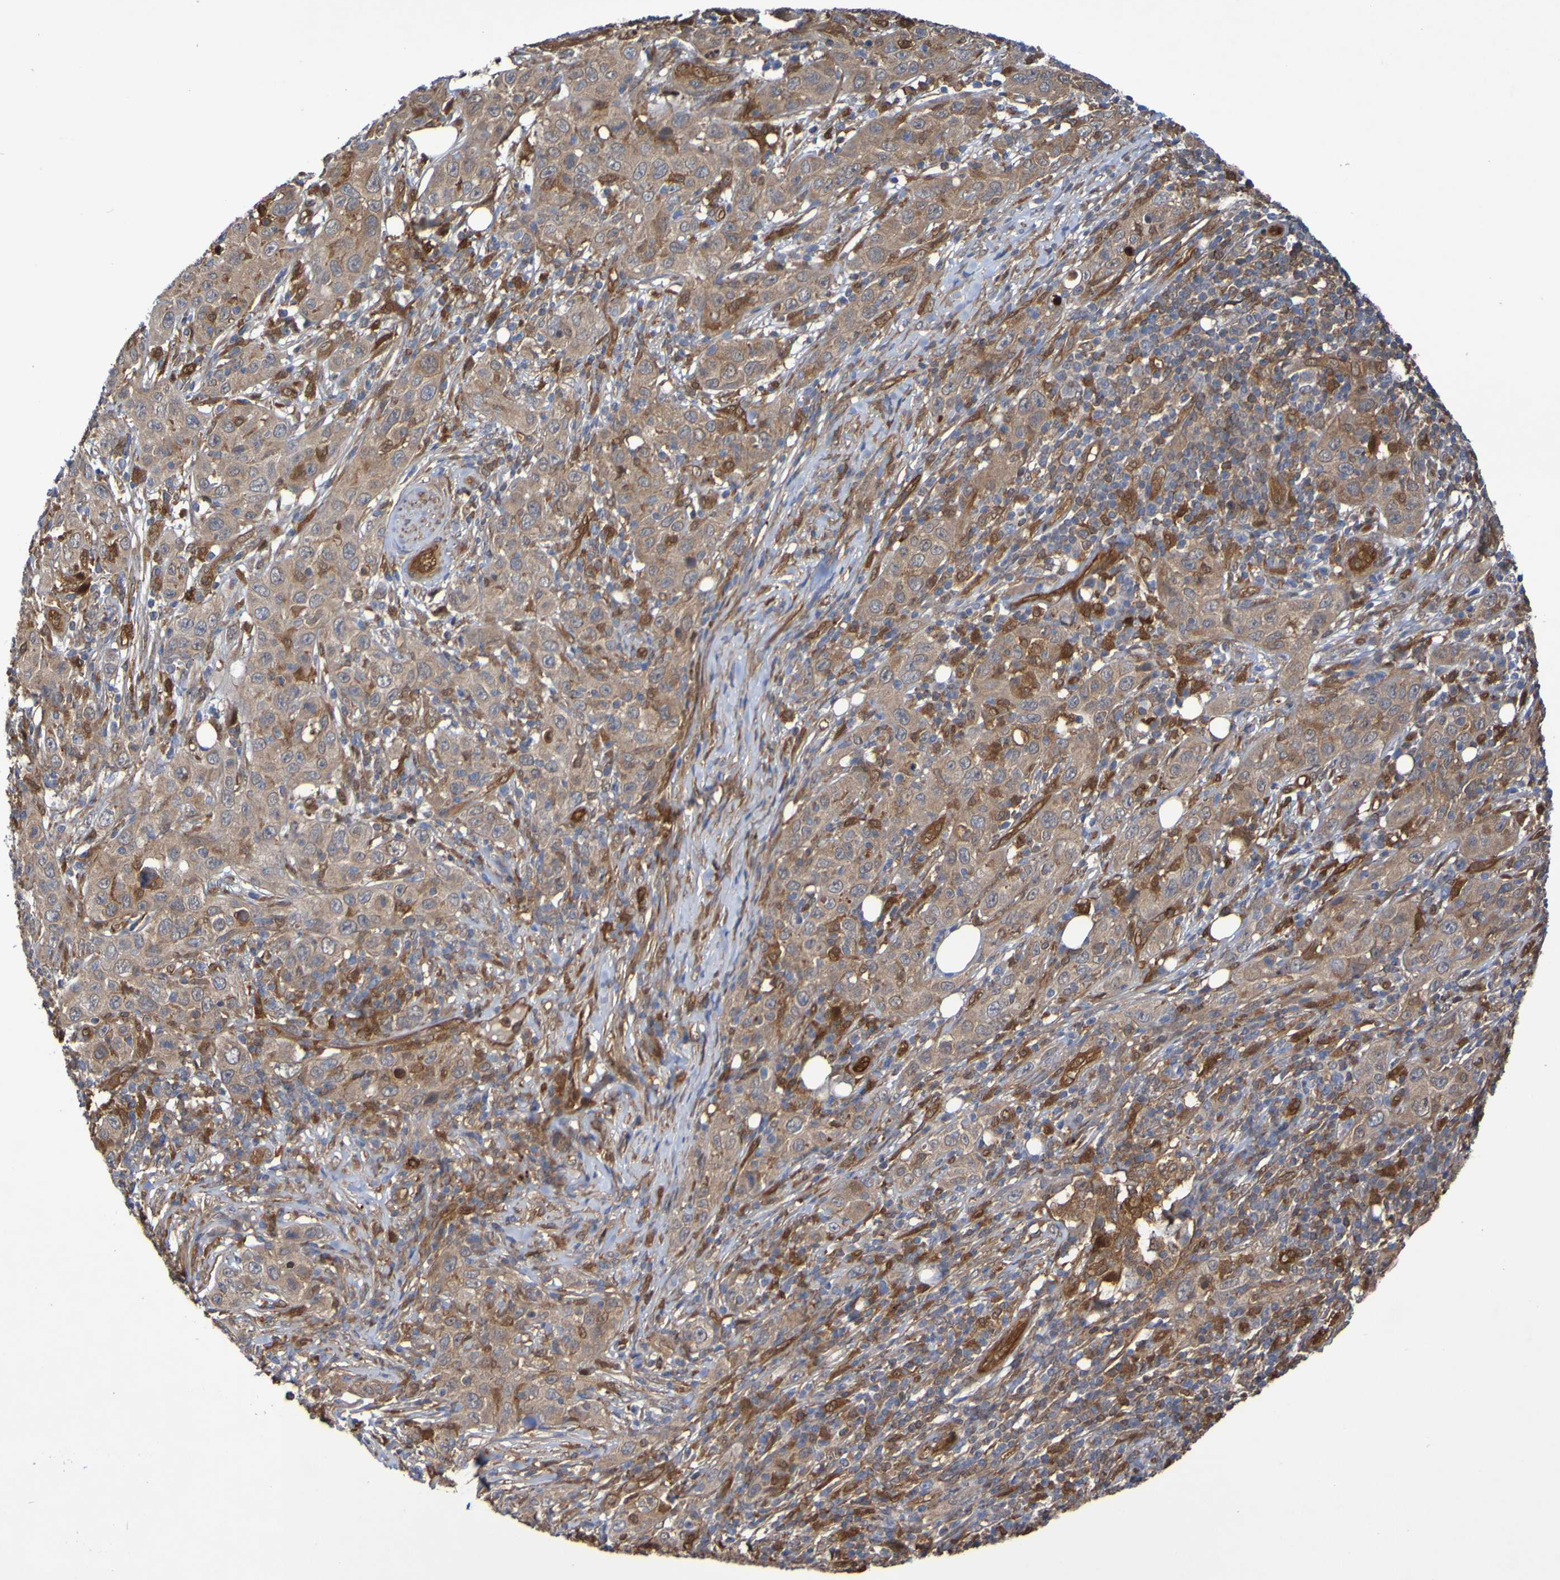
{"staining": {"intensity": "moderate", "quantity": ">75%", "location": "cytoplasmic/membranous"}, "tissue": "skin cancer", "cell_type": "Tumor cells", "image_type": "cancer", "snomed": [{"axis": "morphology", "description": "Squamous cell carcinoma, NOS"}, {"axis": "topography", "description": "Skin"}], "caption": "A brown stain highlights moderate cytoplasmic/membranous expression of a protein in skin cancer tumor cells. (DAB IHC with brightfield microscopy, high magnification).", "gene": "SERPINB6", "patient": {"sex": "female", "age": 88}}